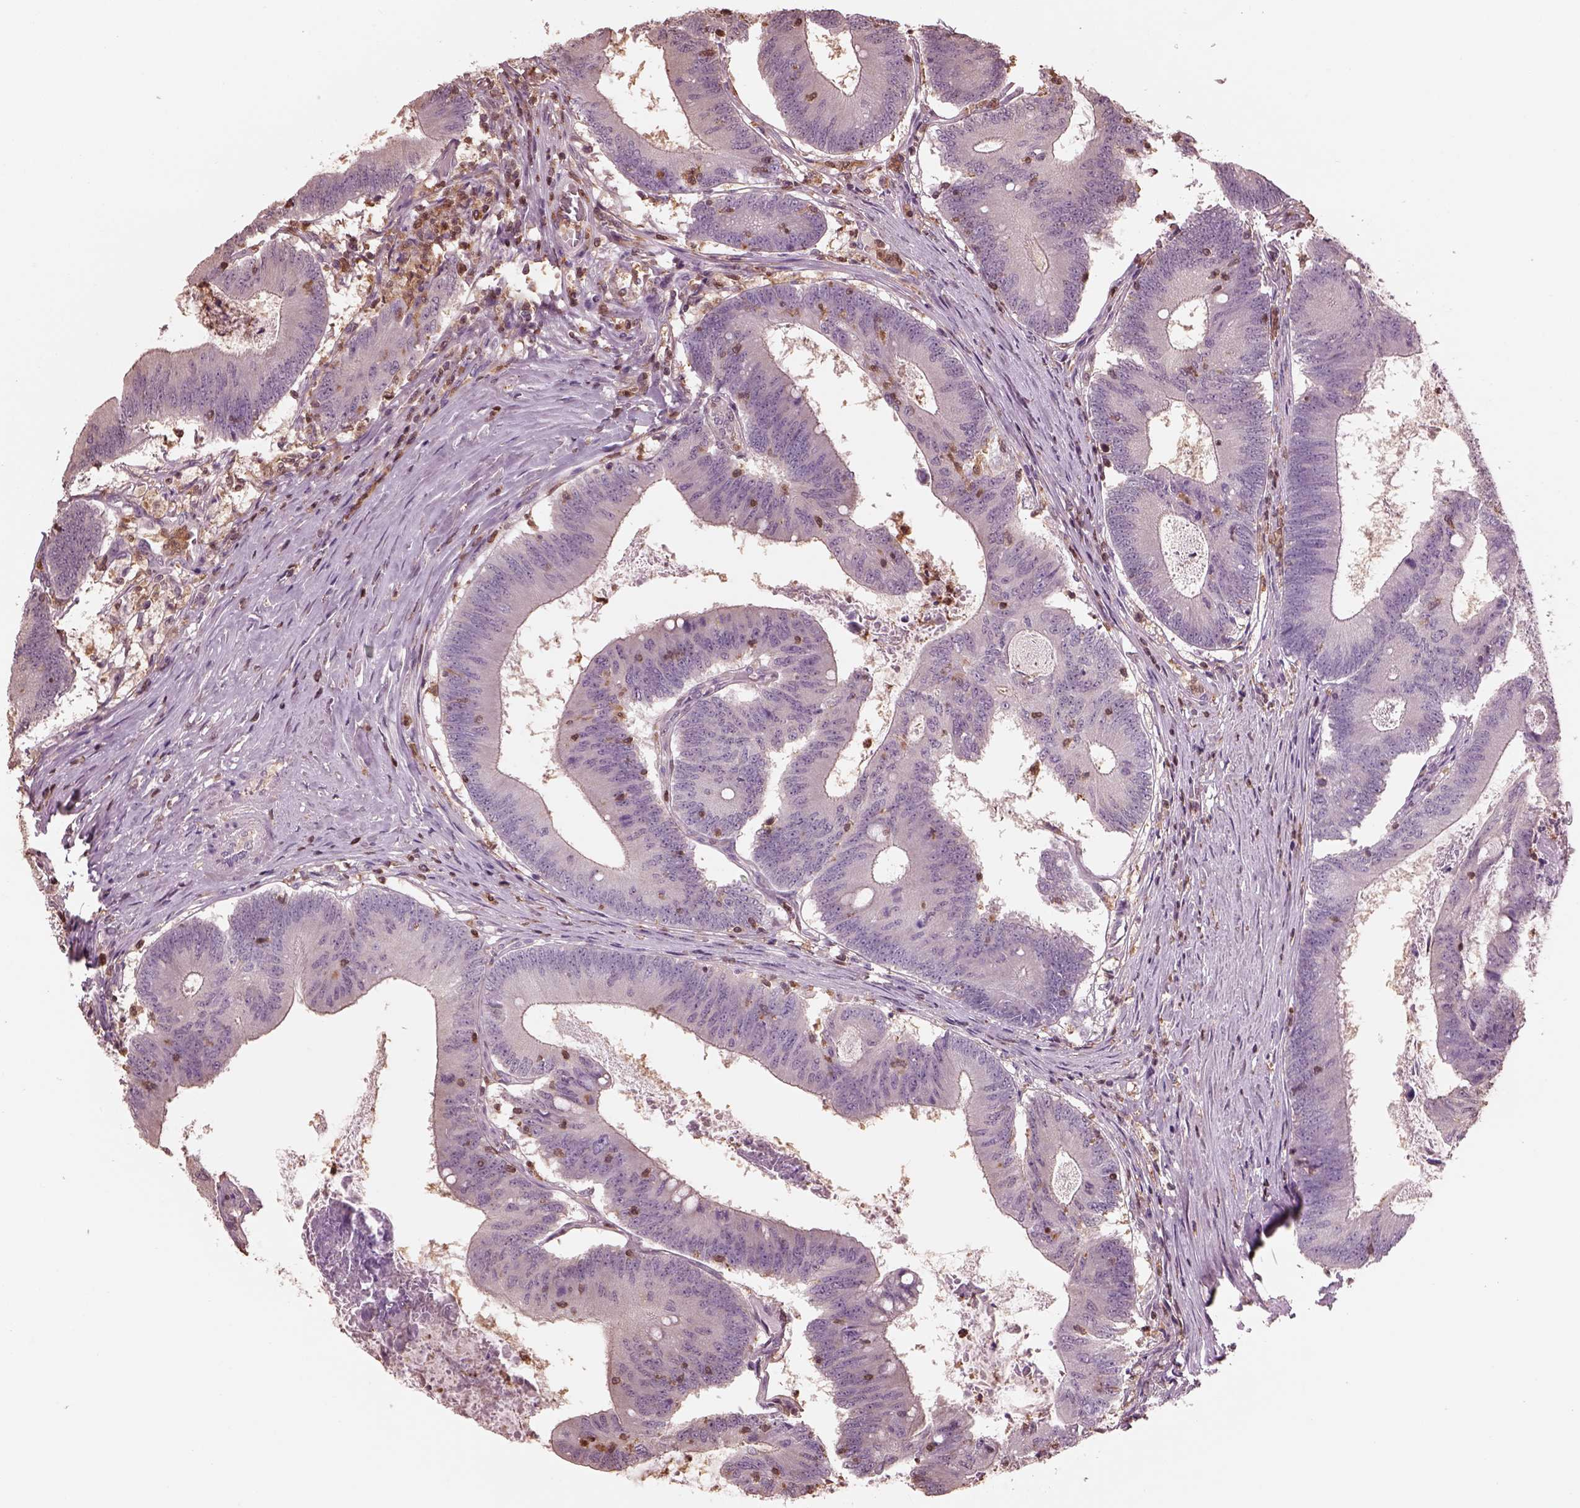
{"staining": {"intensity": "negative", "quantity": "none", "location": "none"}, "tissue": "colorectal cancer", "cell_type": "Tumor cells", "image_type": "cancer", "snomed": [{"axis": "morphology", "description": "Adenocarcinoma, NOS"}, {"axis": "topography", "description": "Colon"}], "caption": "Colorectal cancer (adenocarcinoma) was stained to show a protein in brown. There is no significant staining in tumor cells. The staining was performed using DAB to visualize the protein expression in brown, while the nuclei were stained in blue with hematoxylin (Magnification: 20x).", "gene": "IL31RA", "patient": {"sex": "female", "age": 70}}